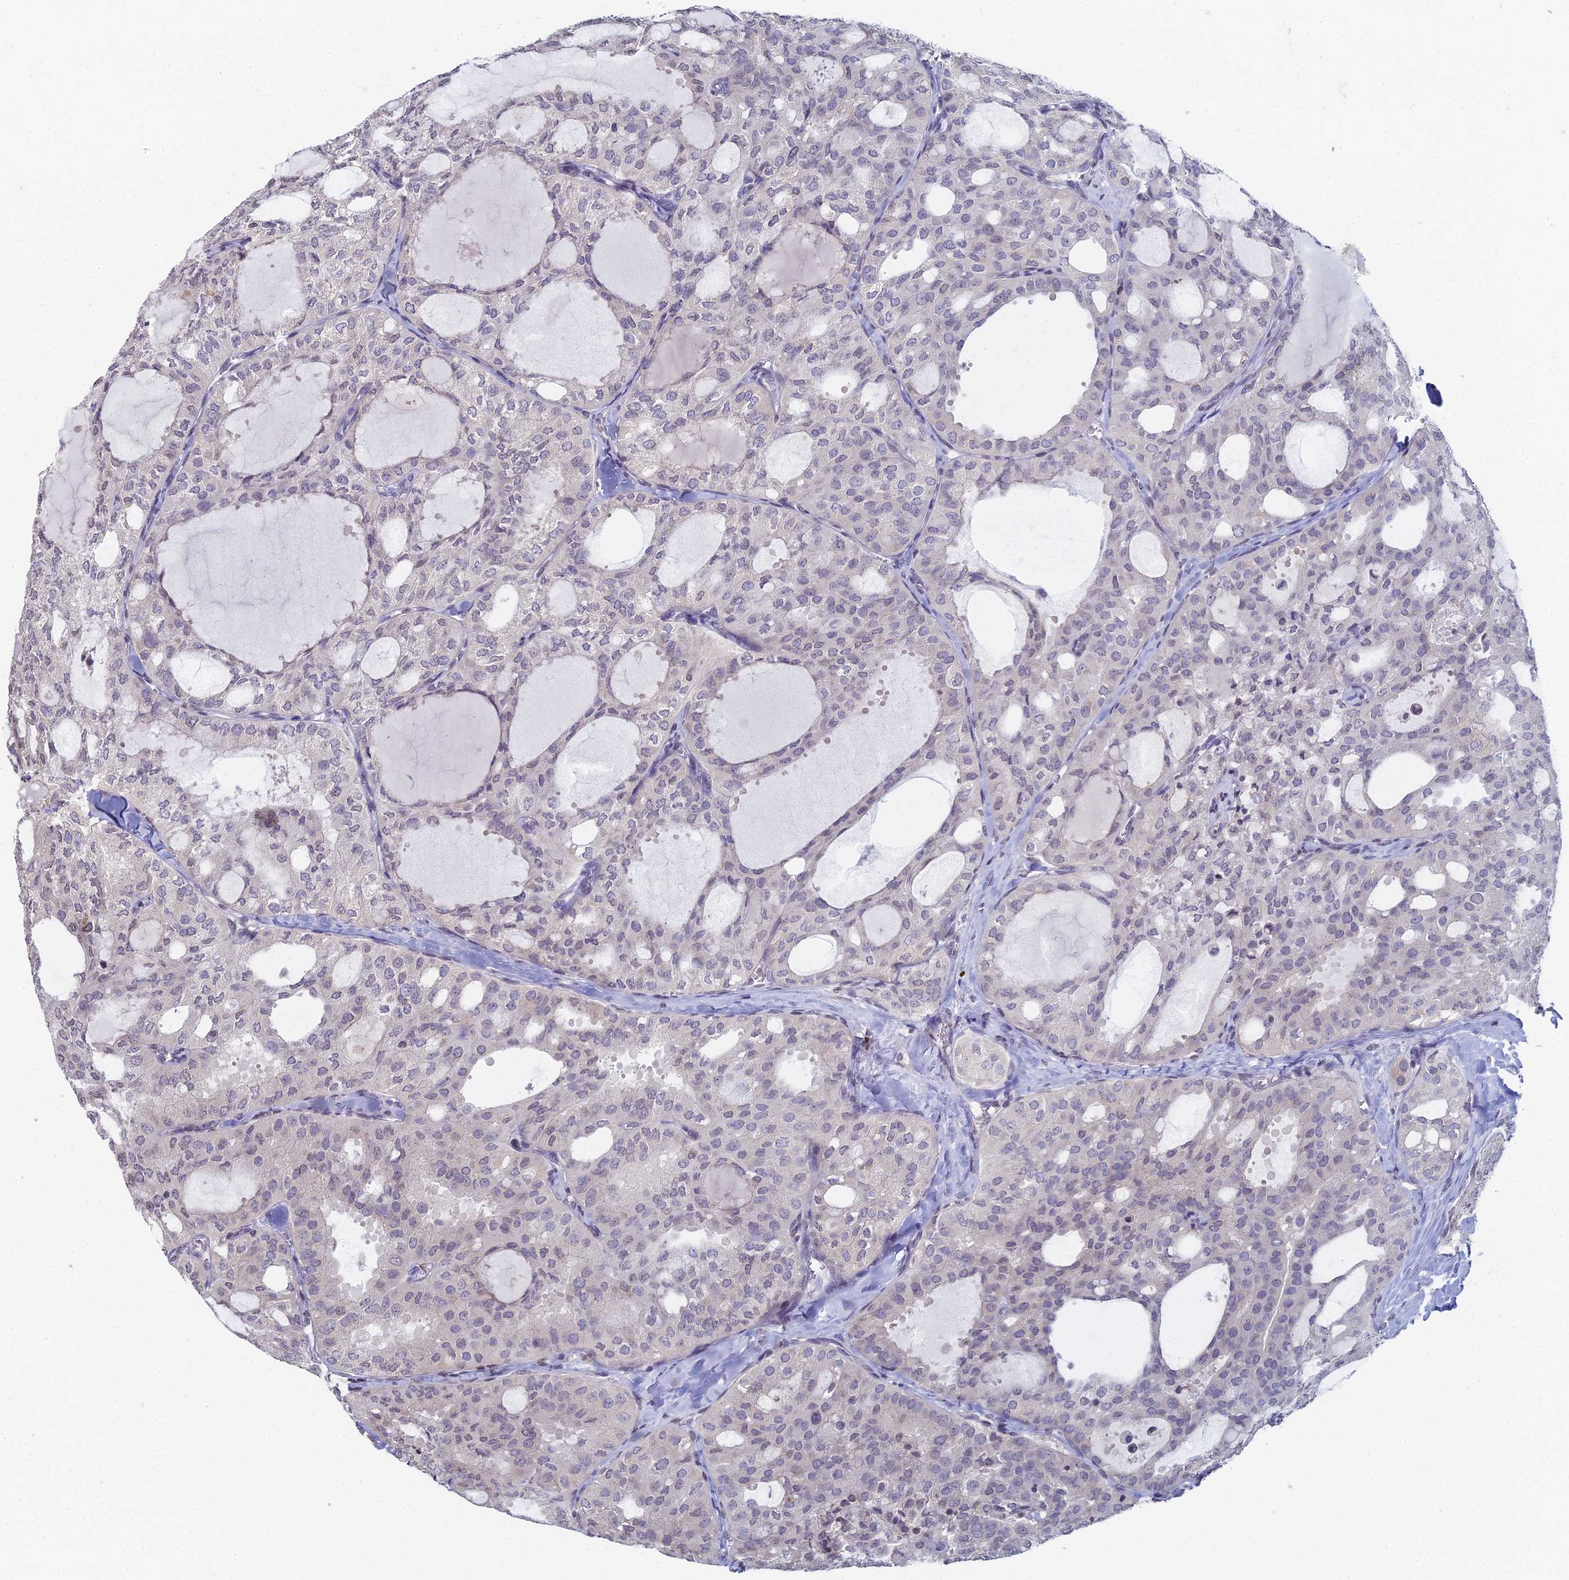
{"staining": {"intensity": "negative", "quantity": "none", "location": "none"}, "tissue": "thyroid cancer", "cell_type": "Tumor cells", "image_type": "cancer", "snomed": [{"axis": "morphology", "description": "Follicular adenoma carcinoma, NOS"}, {"axis": "topography", "description": "Thyroid gland"}], "caption": "IHC micrograph of thyroid cancer stained for a protein (brown), which reveals no expression in tumor cells.", "gene": "PRR22", "patient": {"sex": "male", "age": 75}}